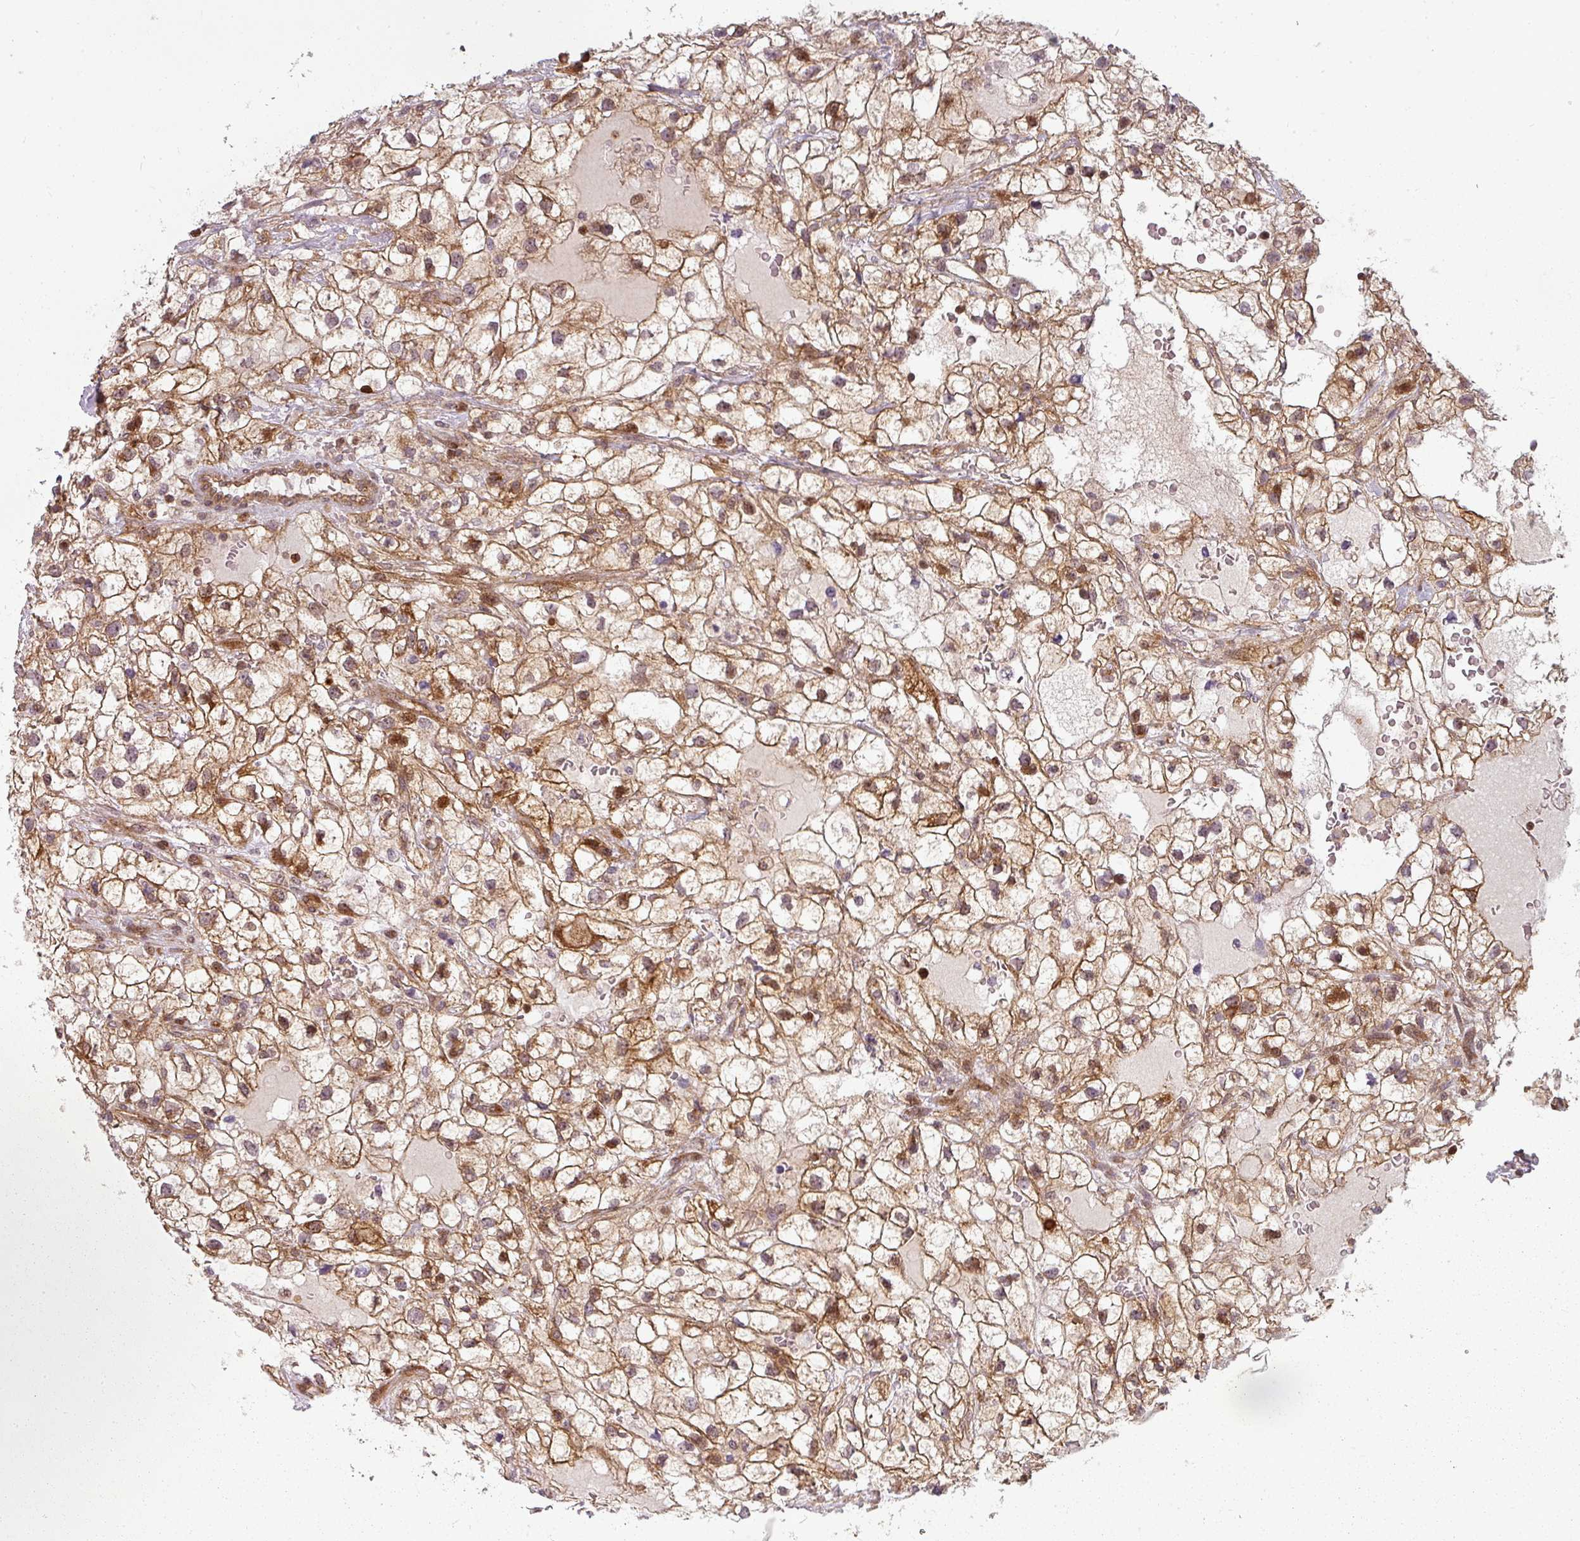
{"staining": {"intensity": "moderate", "quantity": ">75%", "location": "cytoplasmic/membranous,nuclear"}, "tissue": "renal cancer", "cell_type": "Tumor cells", "image_type": "cancer", "snomed": [{"axis": "morphology", "description": "Adenocarcinoma, NOS"}, {"axis": "topography", "description": "Kidney"}], "caption": "An IHC photomicrograph of neoplastic tissue is shown. Protein staining in brown labels moderate cytoplasmic/membranous and nuclear positivity in adenocarcinoma (renal) within tumor cells.", "gene": "CLIC1", "patient": {"sex": "male", "age": 59}}